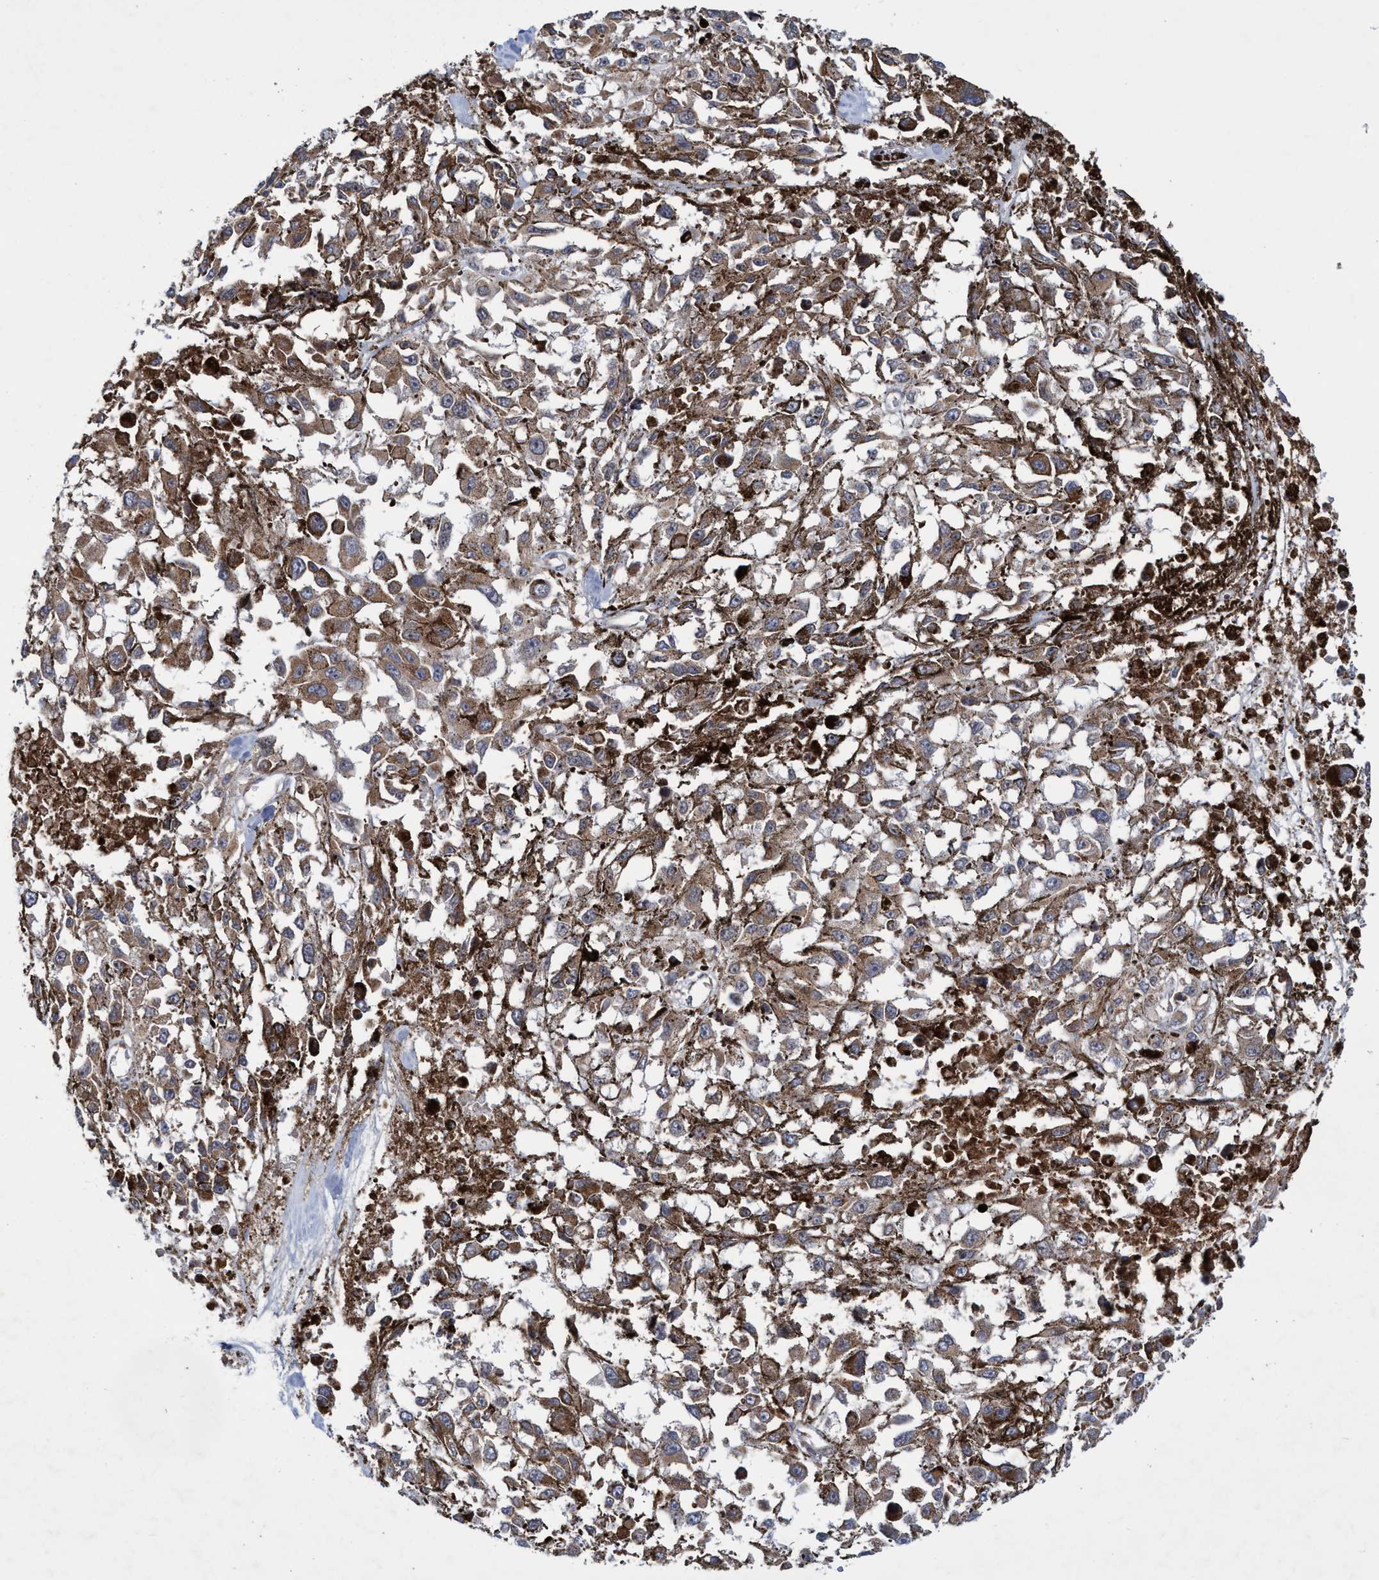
{"staining": {"intensity": "weak", "quantity": ">75%", "location": "cytoplasmic/membranous"}, "tissue": "melanoma", "cell_type": "Tumor cells", "image_type": "cancer", "snomed": [{"axis": "morphology", "description": "Malignant melanoma, Metastatic site"}, {"axis": "topography", "description": "Lymph node"}], "caption": "Approximately >75% of tumor cells in human malignant melanoma (metastatic site) display weak cytoplasmic/membranous protein positivity as visualized by brown immunohistochemical staining.", "gene": "POLR1F", "patient": {"sex": "male", "age": 59}}